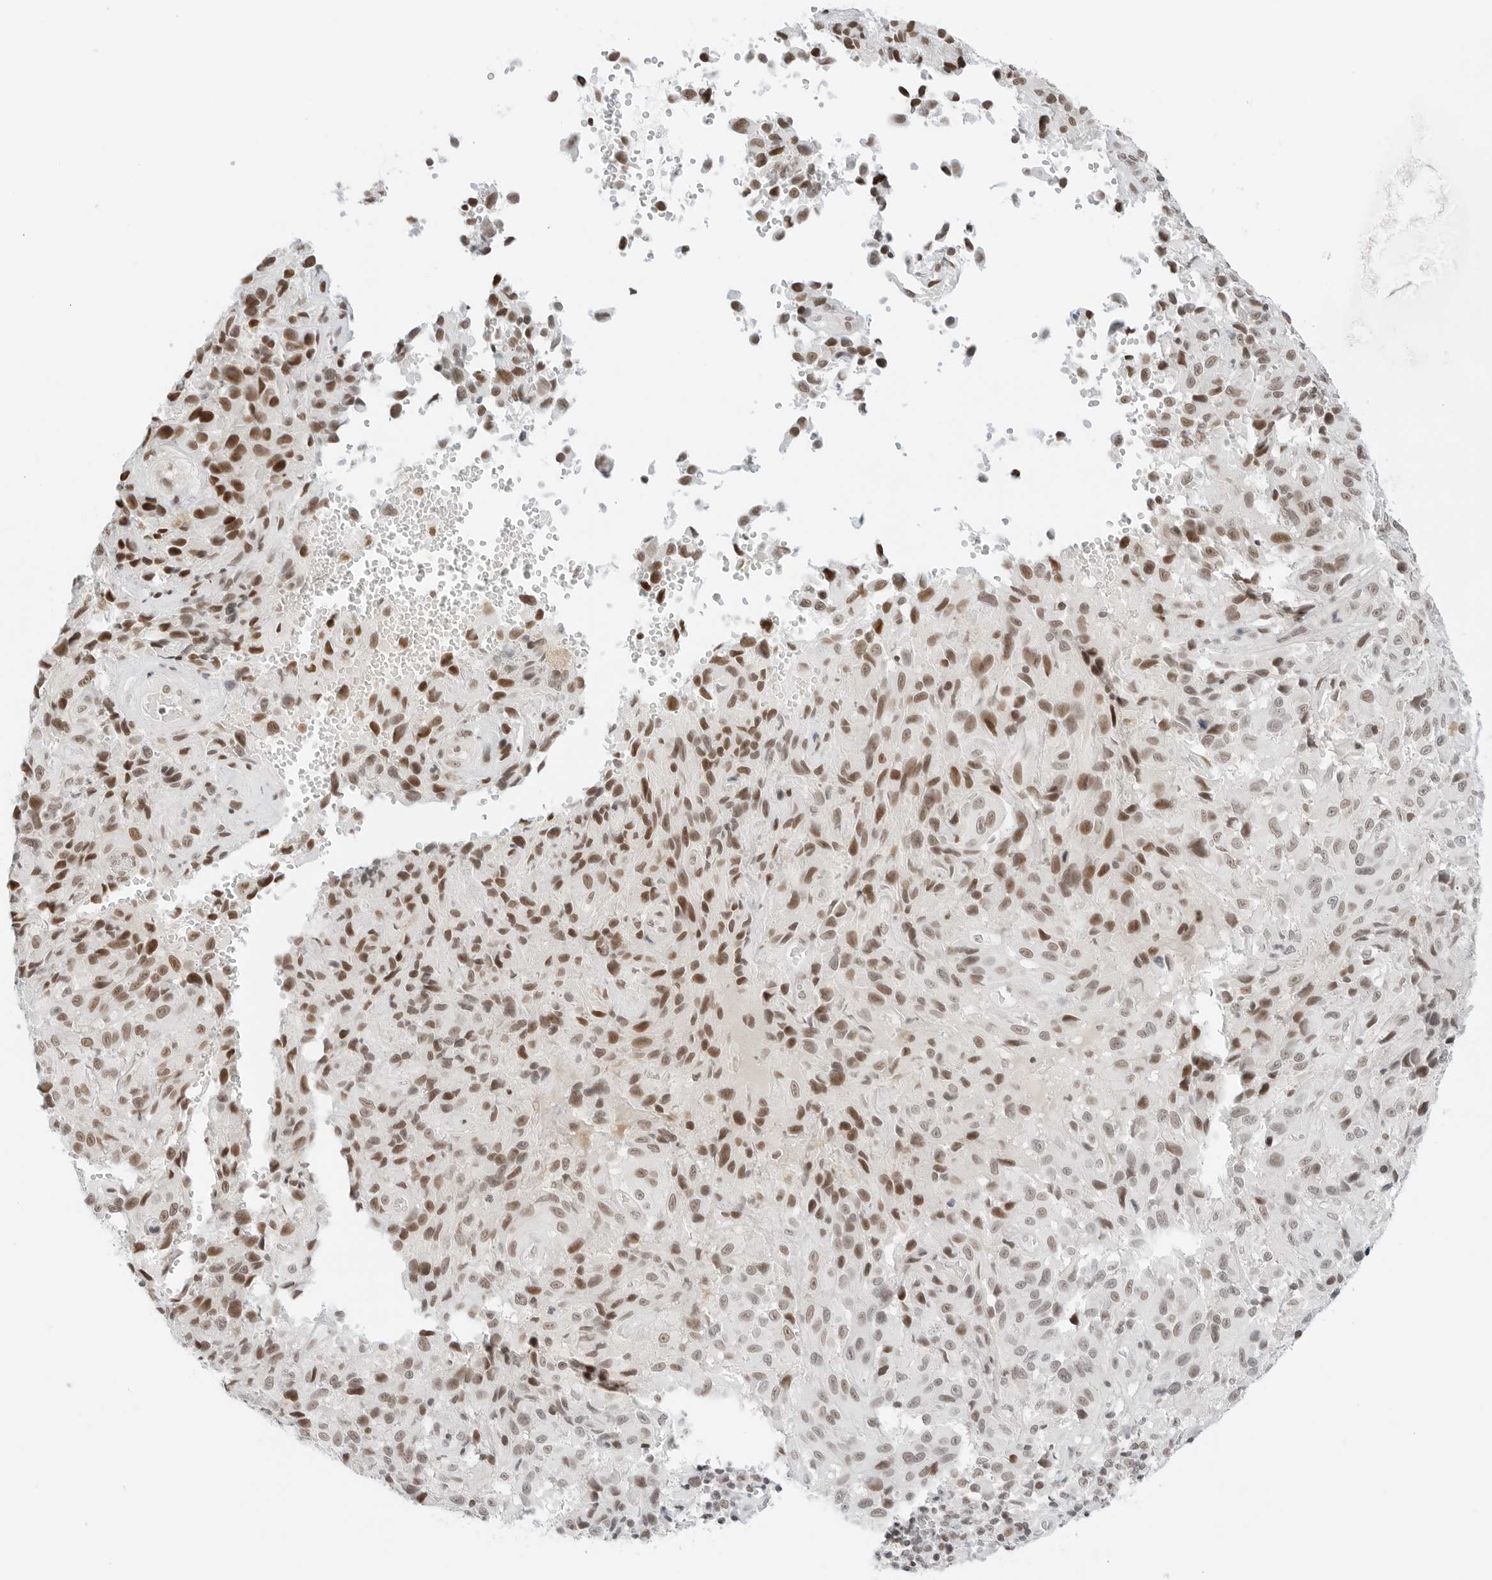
{"staining": {"intensity": "strong", "quantity": "<25%", "location": "nuclear"}, "tissue": "melanoma", "cell_type": "Tumor cells", "image_type": "cancer", "snomed": [{"axis": "morphology", "description": "Malignant melanoma, NOS"}, {"axis": "topography", "description": "Skin"}], "caption": "Human melanoma stained with a brown dye displays strong nuclear positive positivity in about <25% of tumor cells.", "gene": "CRTC2", "patient": {"sex": "male", "age": 66}}